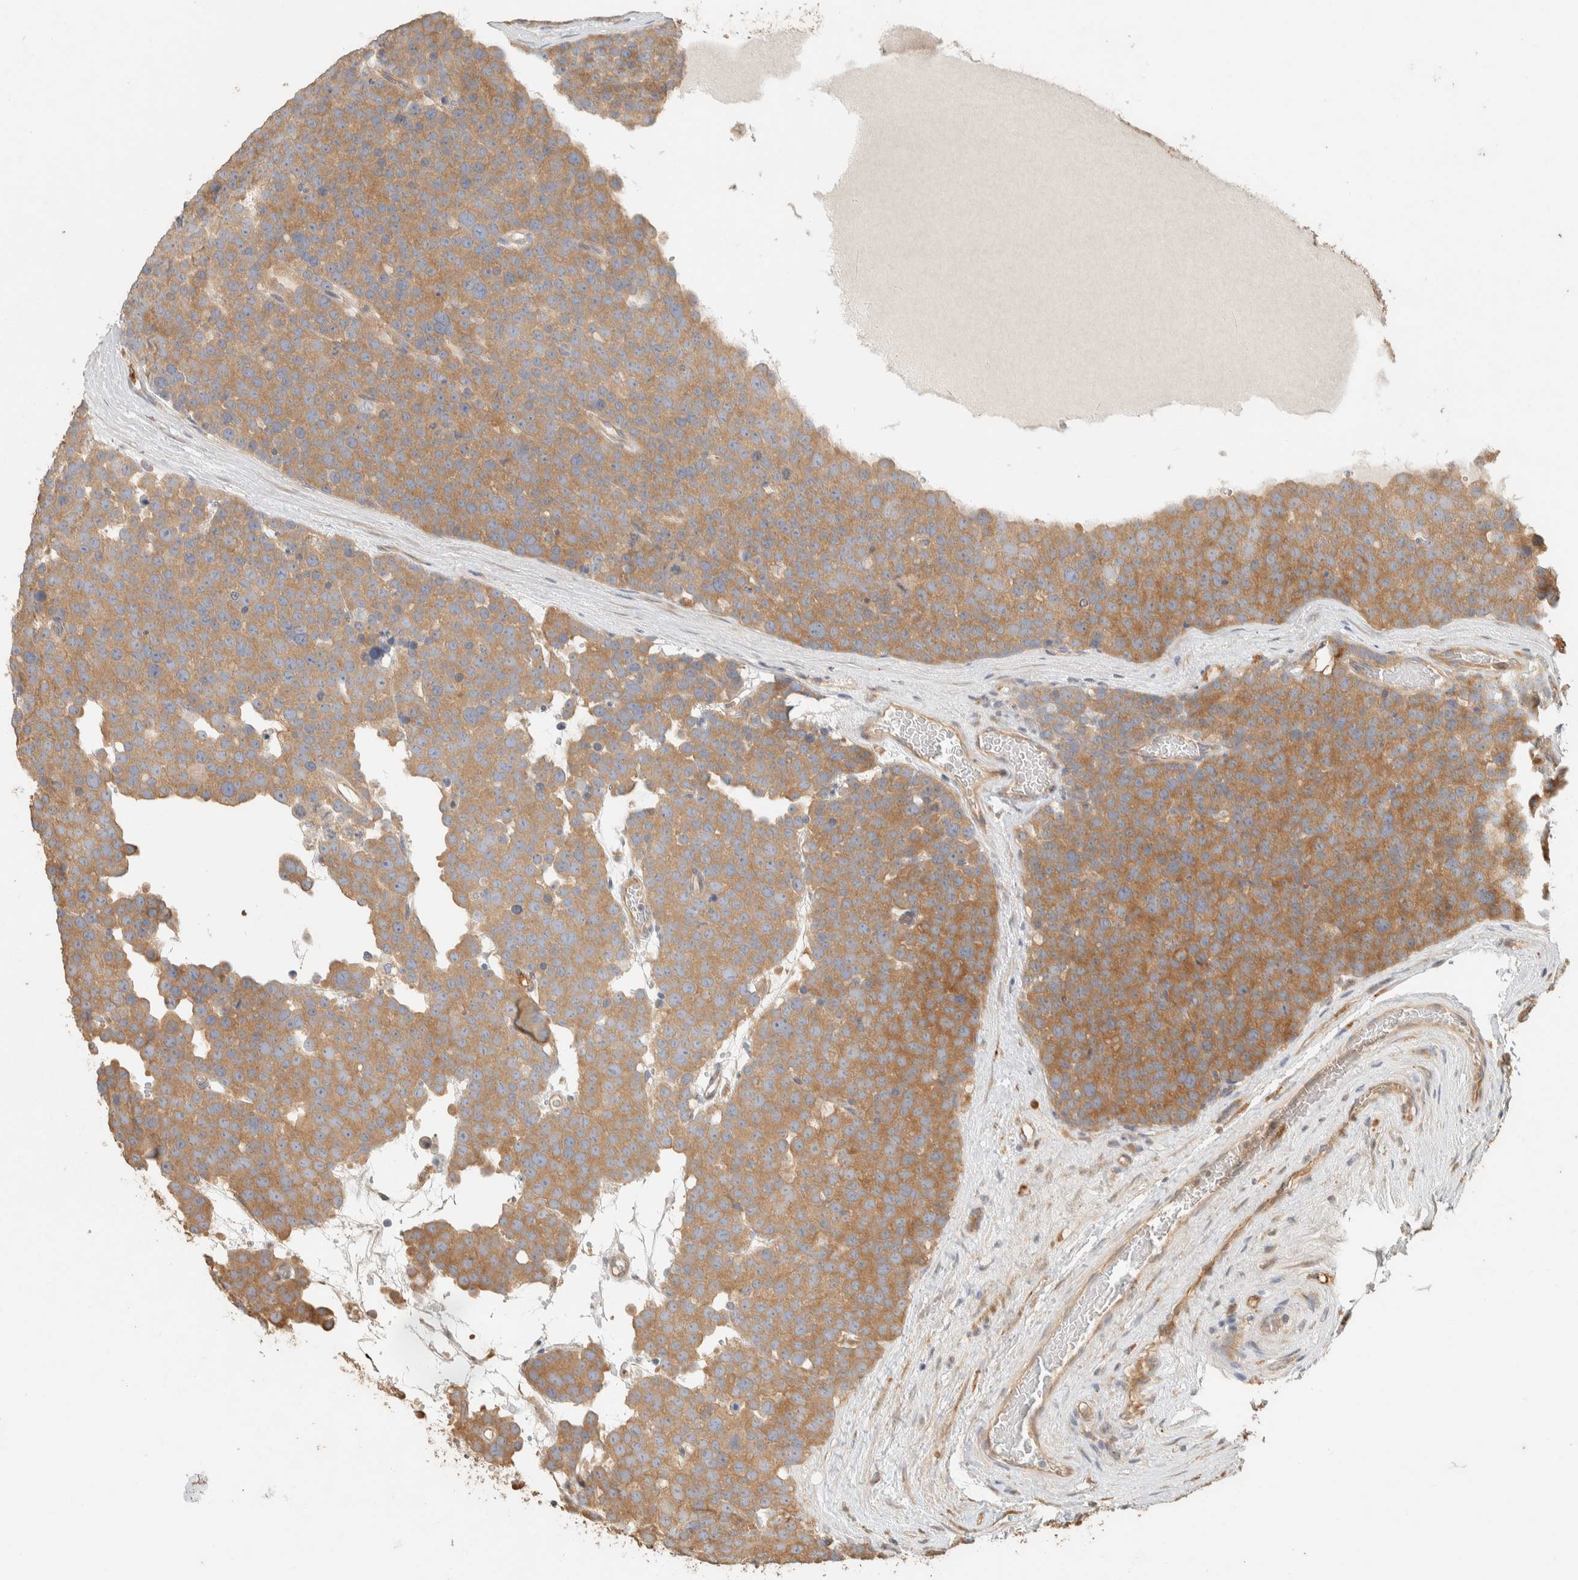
{"staining": {"intensity": "moderate", "quantity": ">75%", "location": "cytoplasmic/membranous"}, "tissue": "testis cancer", "cell_type": "Tumor cells", "image_type": "cancer", "snomed": [{"axis": "morphology", "description": "Seminoma, NOS"}, {"axis": "topography", "description": "Testis"}], "caption": "This micrograph displays immunohistochemistry (IHC) staining of human testis cancer, with medium moderate cytoplasmic/membranous staining in about >75% of tumor cells.", "gene": "EXOC7", "patient": {"sex": "male", "age": 71}}